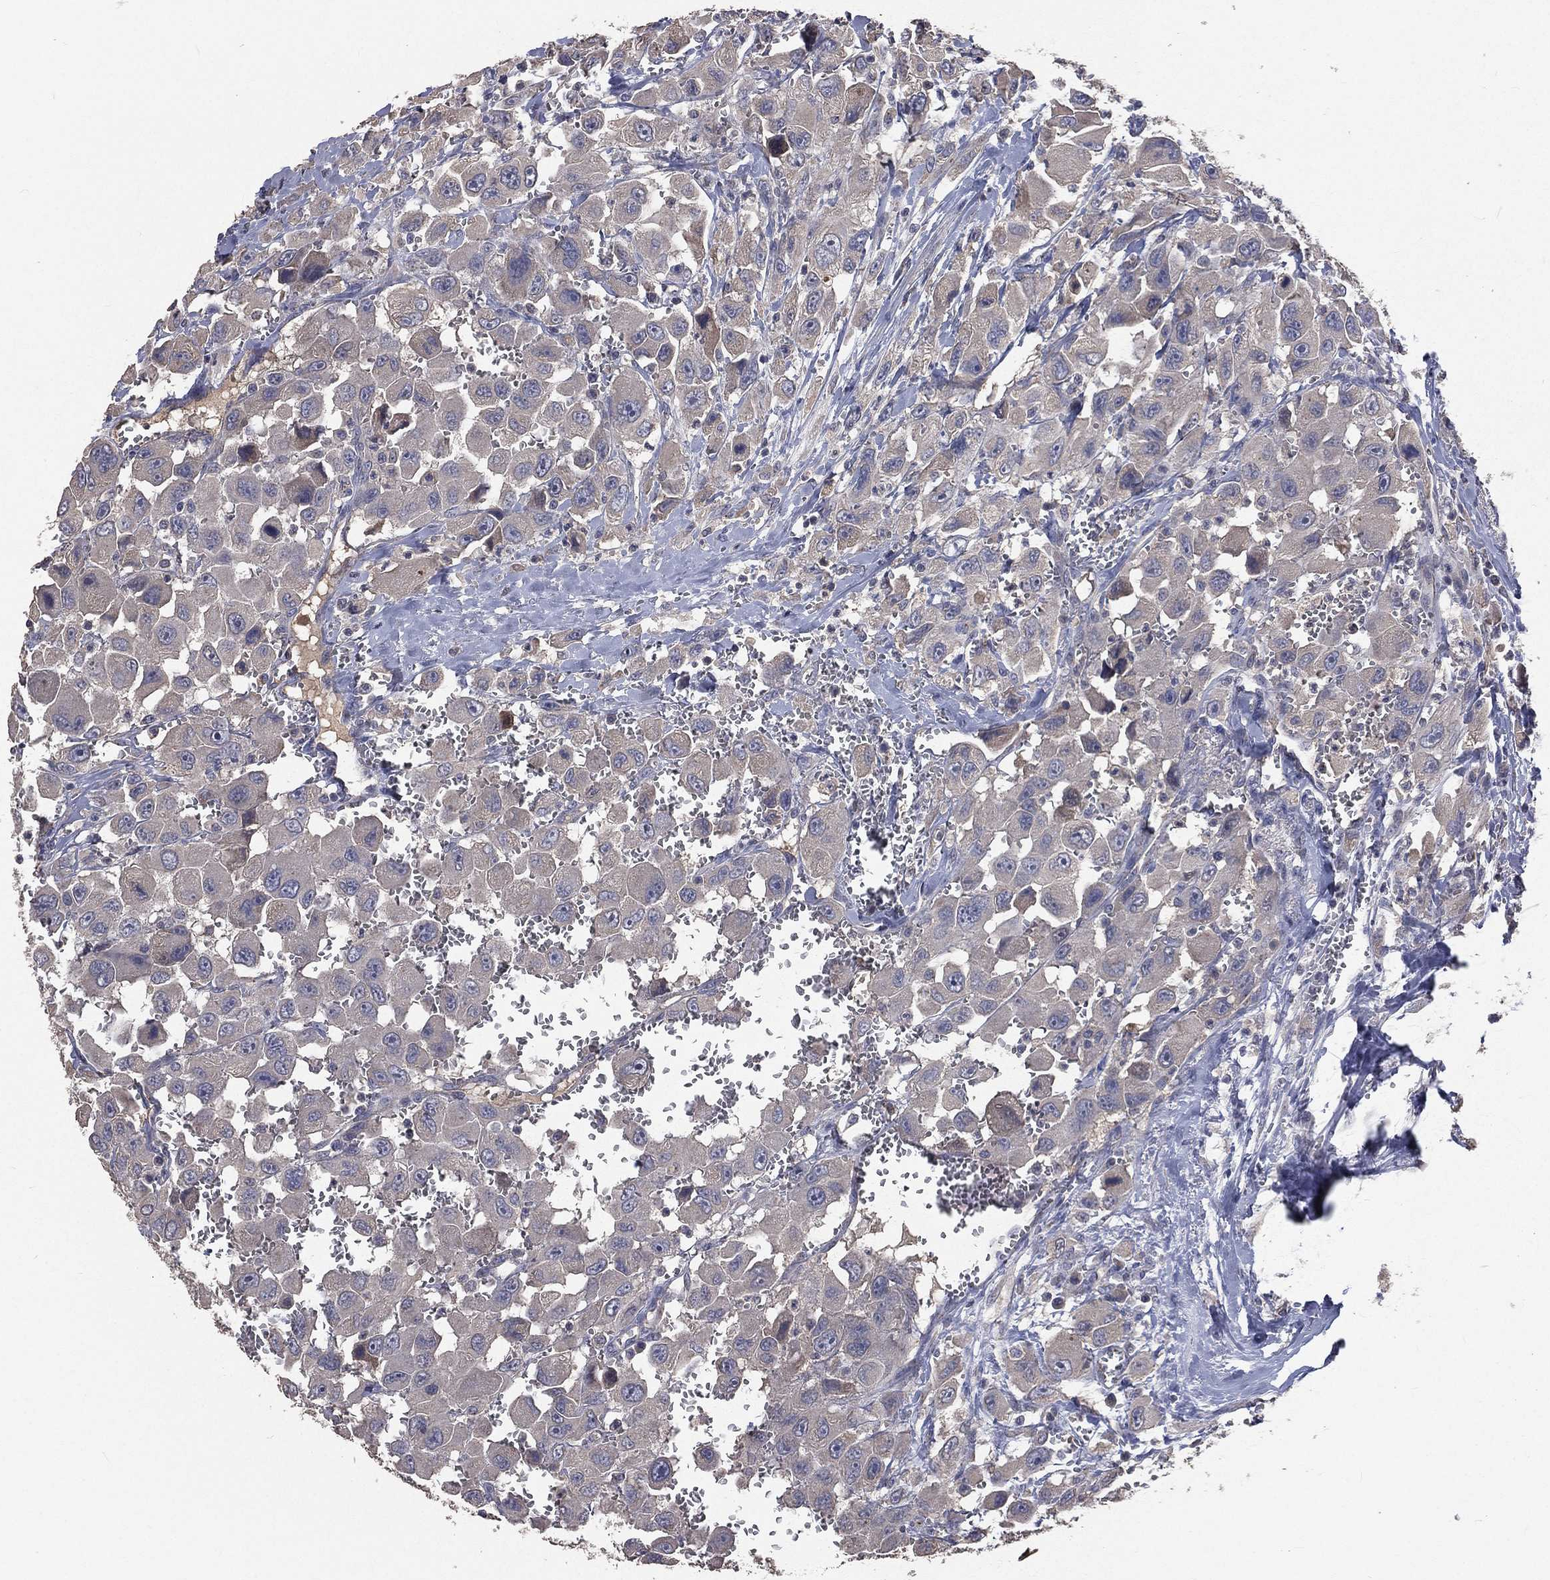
{"staining": {"intensity": "negative", "quantity": "none", "location": "none"}, "tissue": "head and neck cancer", "cell_type": "Tumor cells", "image_type": "cancer", "snomed": [{"axis": "morphology", "description": "Squamous cell carcinoma, NOS"}, {"axis": "morphology", "description": "Squamous cell carcinoma, metastatic, NOS"}, {"axis": "topography", "description": "Oral tissue"}, {"axis": "topography", "description": "Head-Neck"}], "caption": "Immunohistochemistry (IHC) micrograph of neoplastic tissue: human head and neck cancer stained with DAB reveals no significant protein positivity in tumor cells.", "gene": "CROCC", "patient": {"sex": "female", "age": 85}}